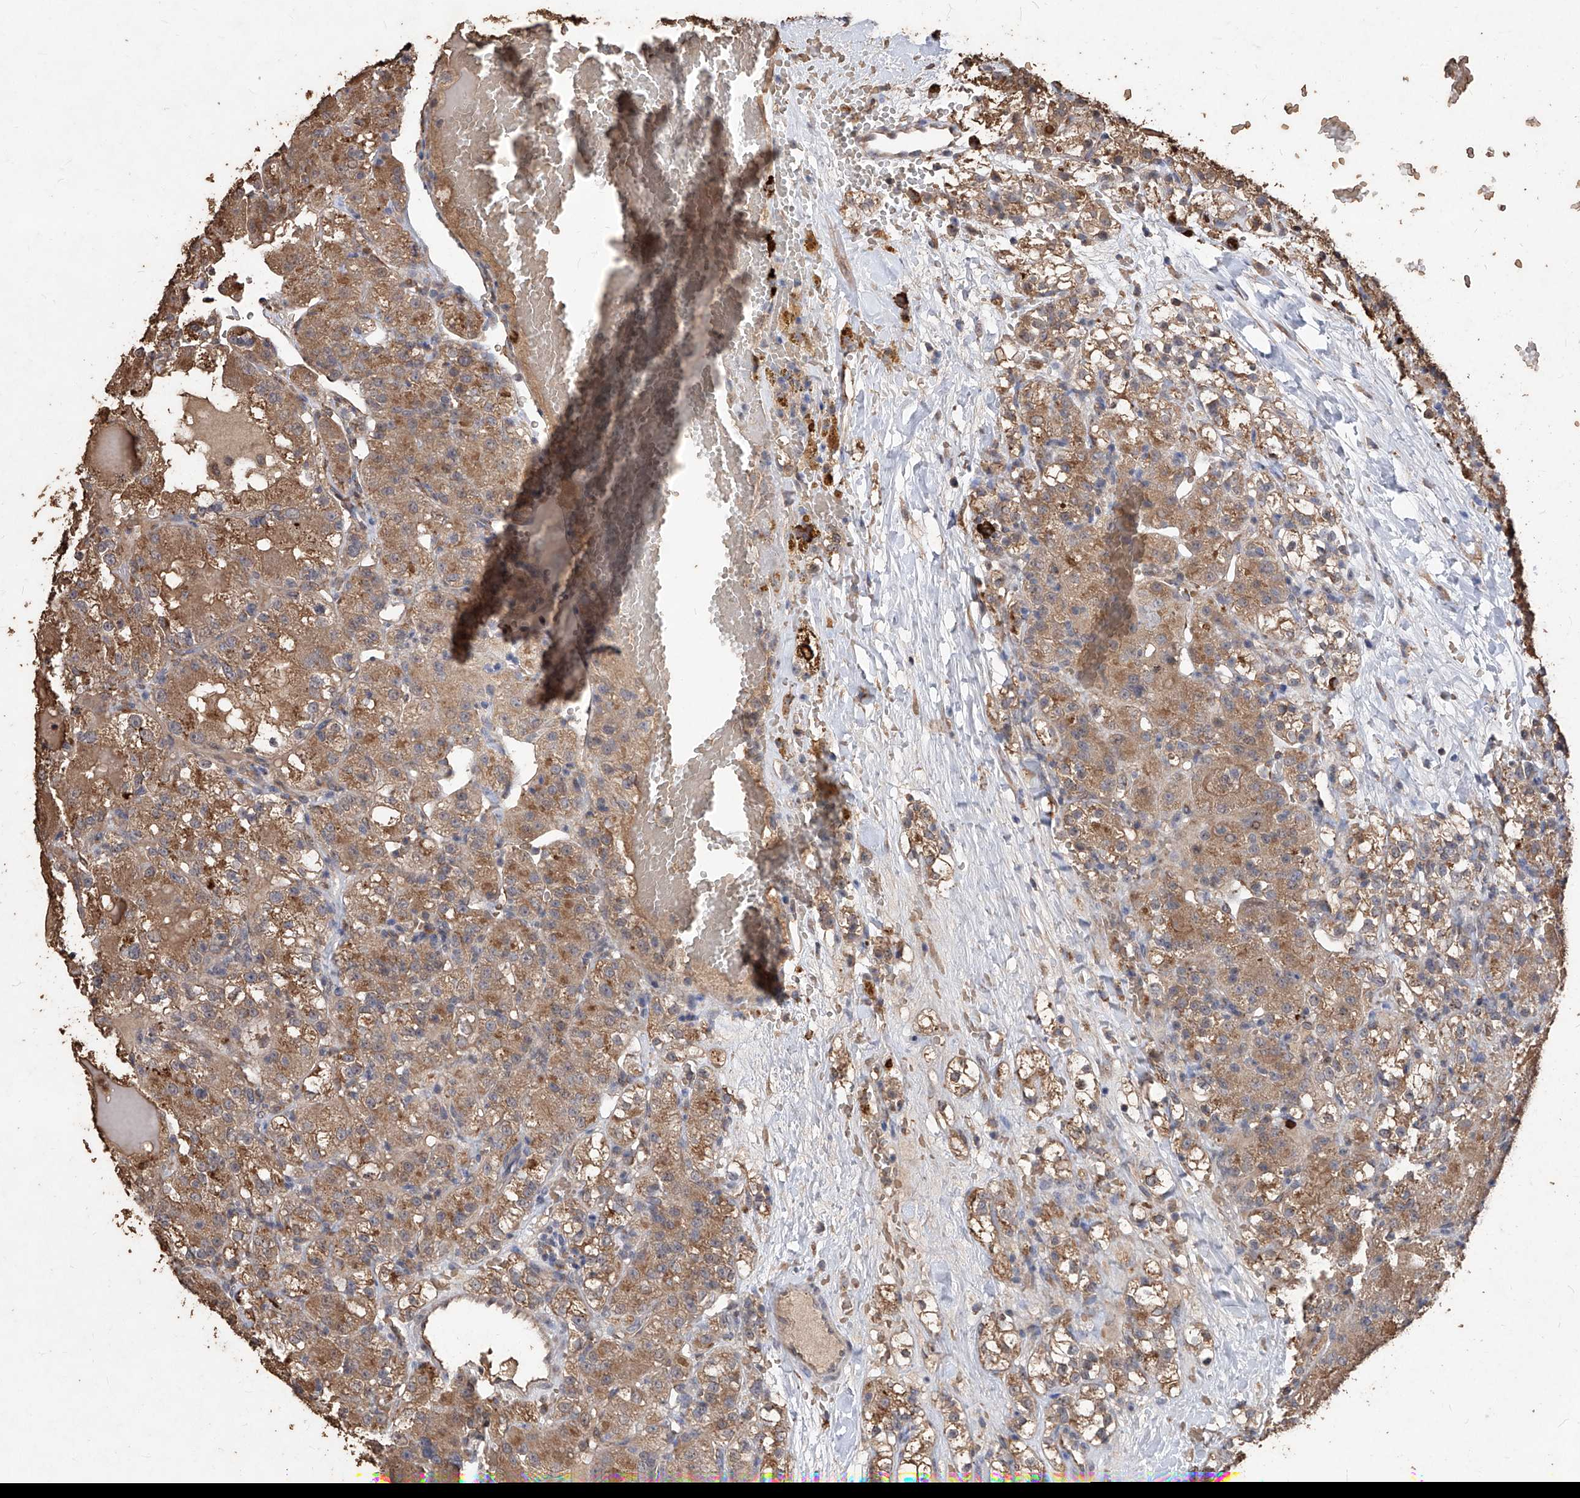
{"staining": {"intensity": "moderate", "quantity": ">75%", "location": "cytoplasmic/membranous"}, "tissue": "renal cancer", "cell_type": "Tumor cells", "image_type": "cancer", "snomed": [{"axis": "morphology", "description": "Normal tissue, NOS"}, {"axis": "morphology", "description": "Adenocarcinoma, NOS"}, {"axis": "topography", "description": "Kidney"}], "caption": "Adenocarcinoma (renal) stained with DAB (3,3'-diaminobenzidine) immunohistochemistry (IHC) displays medium levels of moderate cytoplasmic/membranous expression in about >75% of tumor cells. (brown staining indicates protein expression, while blue staining denotes nuclei).", "gene": "EML1", "patient": {"sex": "male", "age": 61}}